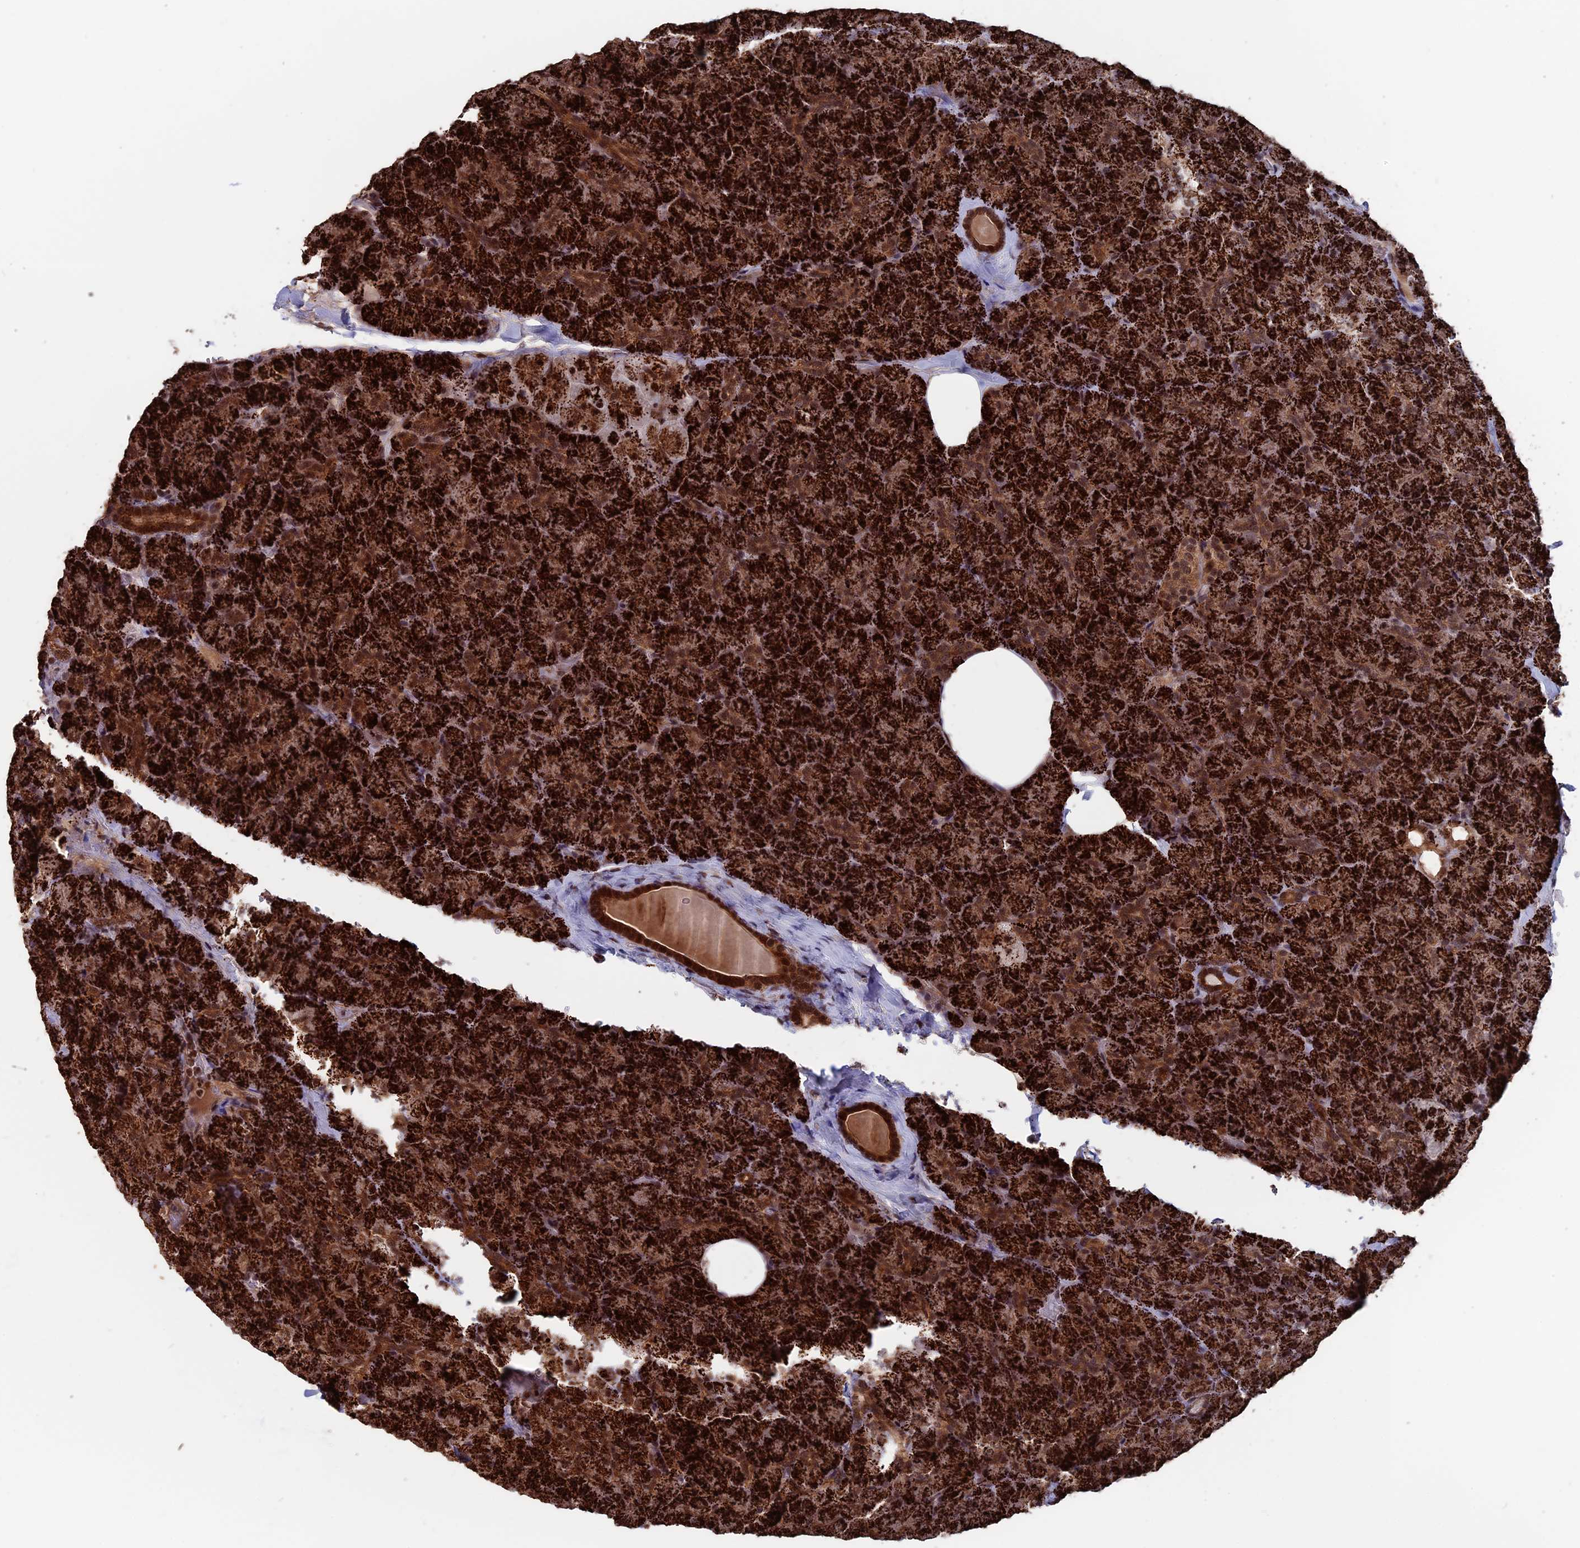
{"staining": {"intensity": "strong", "quantity": ">75%", "location": "cytoplasmic/membranous,nuclear"}, "tissue": "pancreas", "cell_type": "Exocrine glandular cells", "image_type": "normal", "snomed": [{"axis": "morphology", "description": "Normal tissue, NOS"}, {"axis": "topography", "description": "Pancreas"}], "caption": "Strong cytoplasmic/membranous,nuclear staining is identified in about >75% of exocrine glandular cells in normal pancreas.", "gene": "CACTIN", "patient": {"sex": "male", "age": 36}}